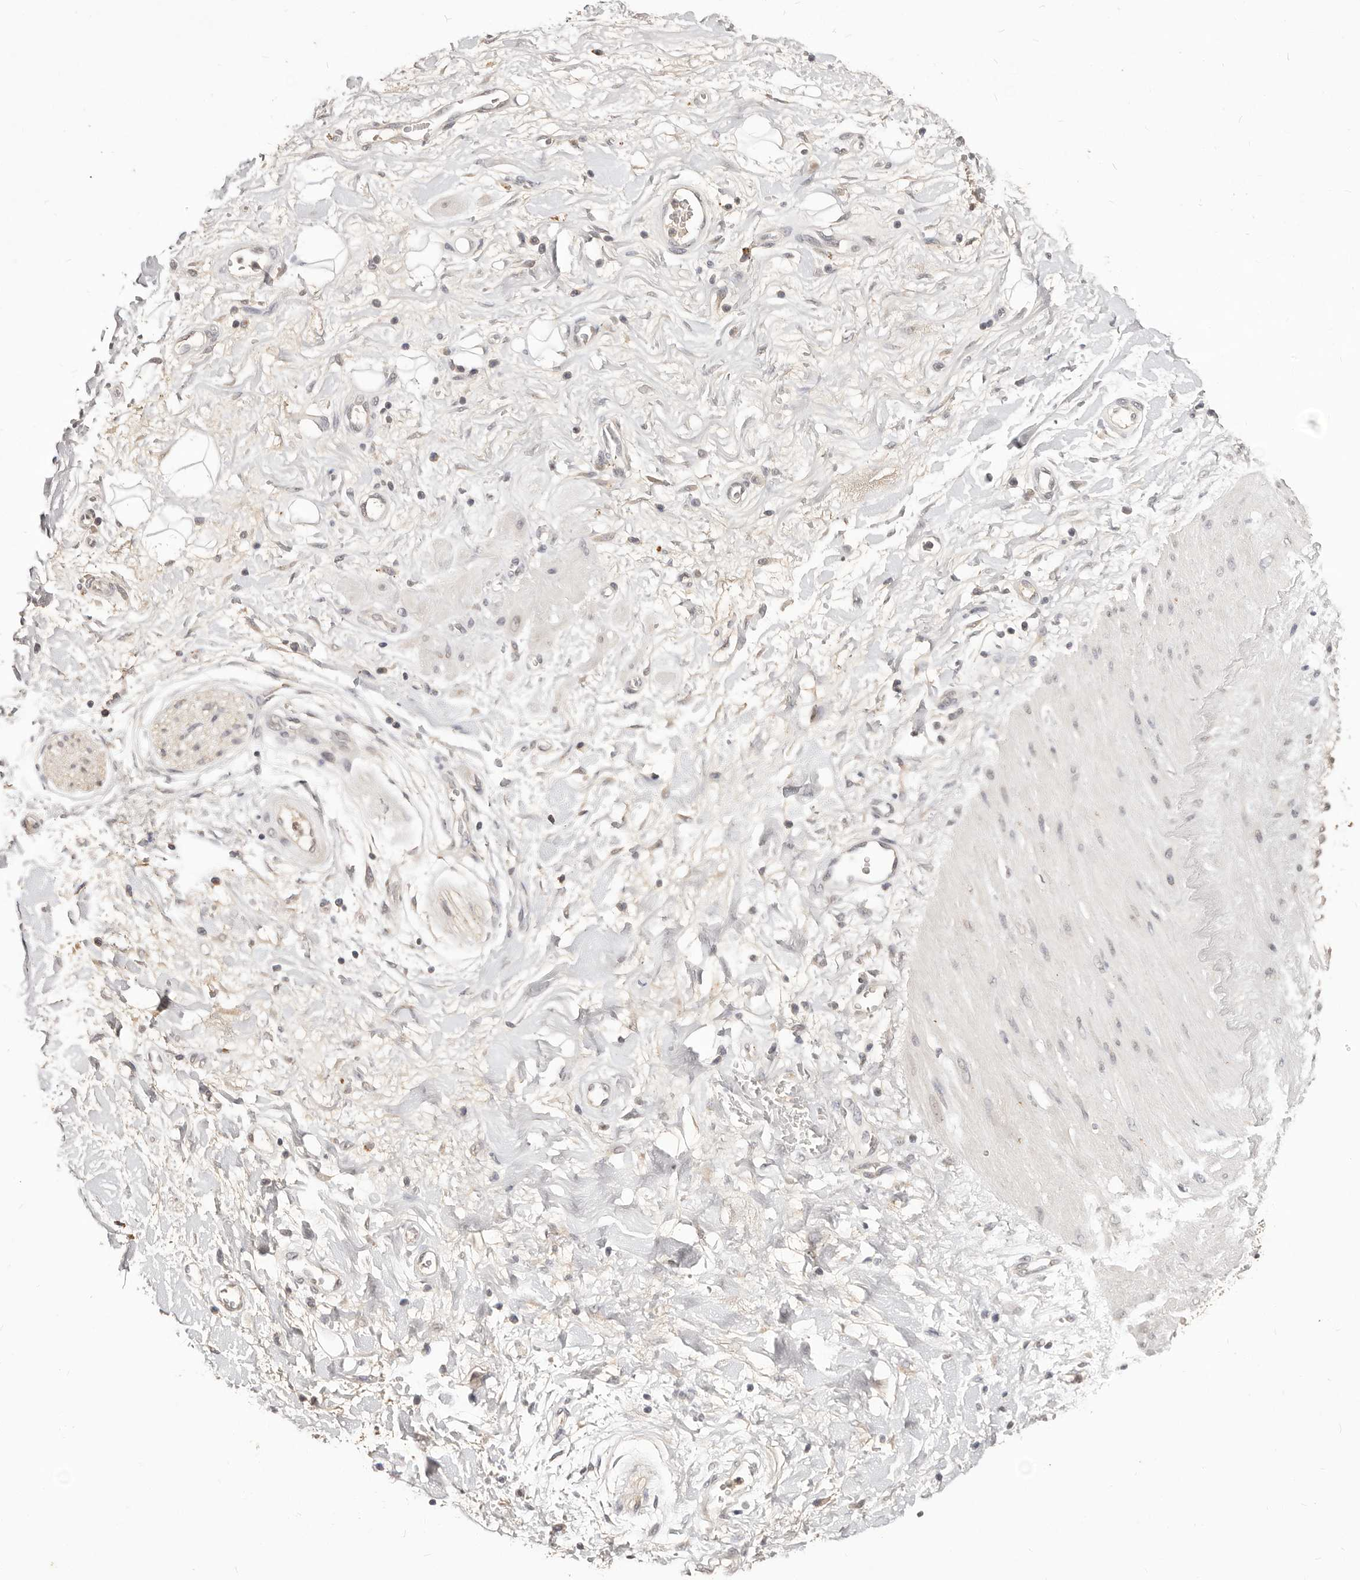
{"staining": {"intensity": "negative", "quantity": "none", "location": "none"}, "tissue": "soft tissue", "cell_type": "Fibroblasts", "image_type": "normal", "snomed": [{"axis": "morphology", "description": "Normal tissue, NOS"}, {"axis": "morphology", "description": "Adenocarcinoma, NOS"}, {"axis": "topography", "description": "Pancreas"}, {"axis": "topography", "description": "Peripheral nerve tissue"}], "caption": "There is no significant staining in fibroblasts of soft tissue. (Immunohistochemistry, brightfield microscopy, high magnification).", "gene": "TSPAN13", "patient": {"sex": "male", "age": 59}}